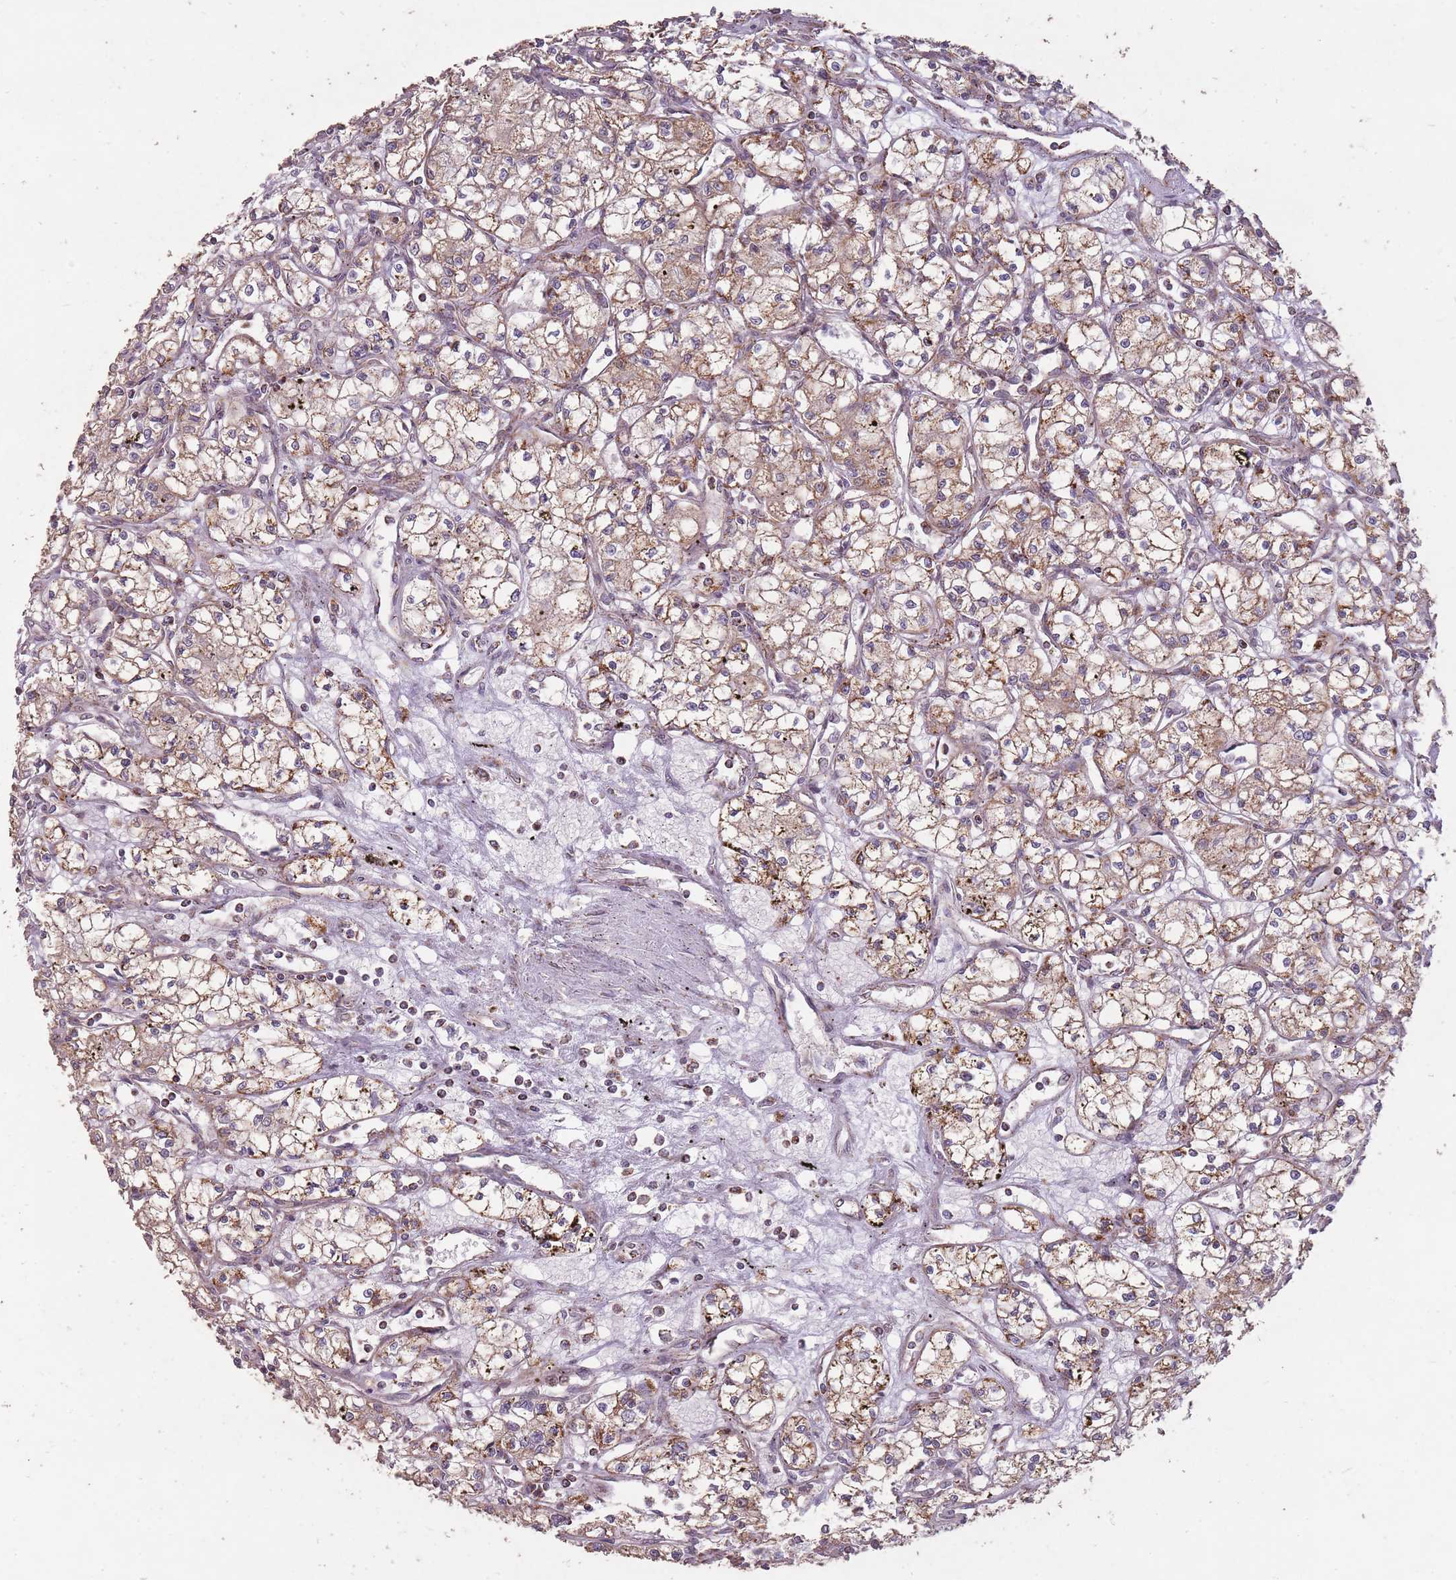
{"staining": {"intensity": "moderate", "quantity": "25%-75%", "location": "cytoplasmic/membranous"}, "tissue": "renal cancer", "cell_type": "Tumor cells", "image_type": "cancer", "snomed": [{"axis": "morphology", "description": "Adenocarcinoma, NOS"}, {"axis": "topography", "description": "Kidney"}], "caption": "Brown immunohistochemical staining in human renal adenocarcinoma displays moderate cytoplasmic/membranous positivity in about 25%-75% of tumor cells.", "gene": "CNOT8", "patient": {"sex": "male", "age": 59}}